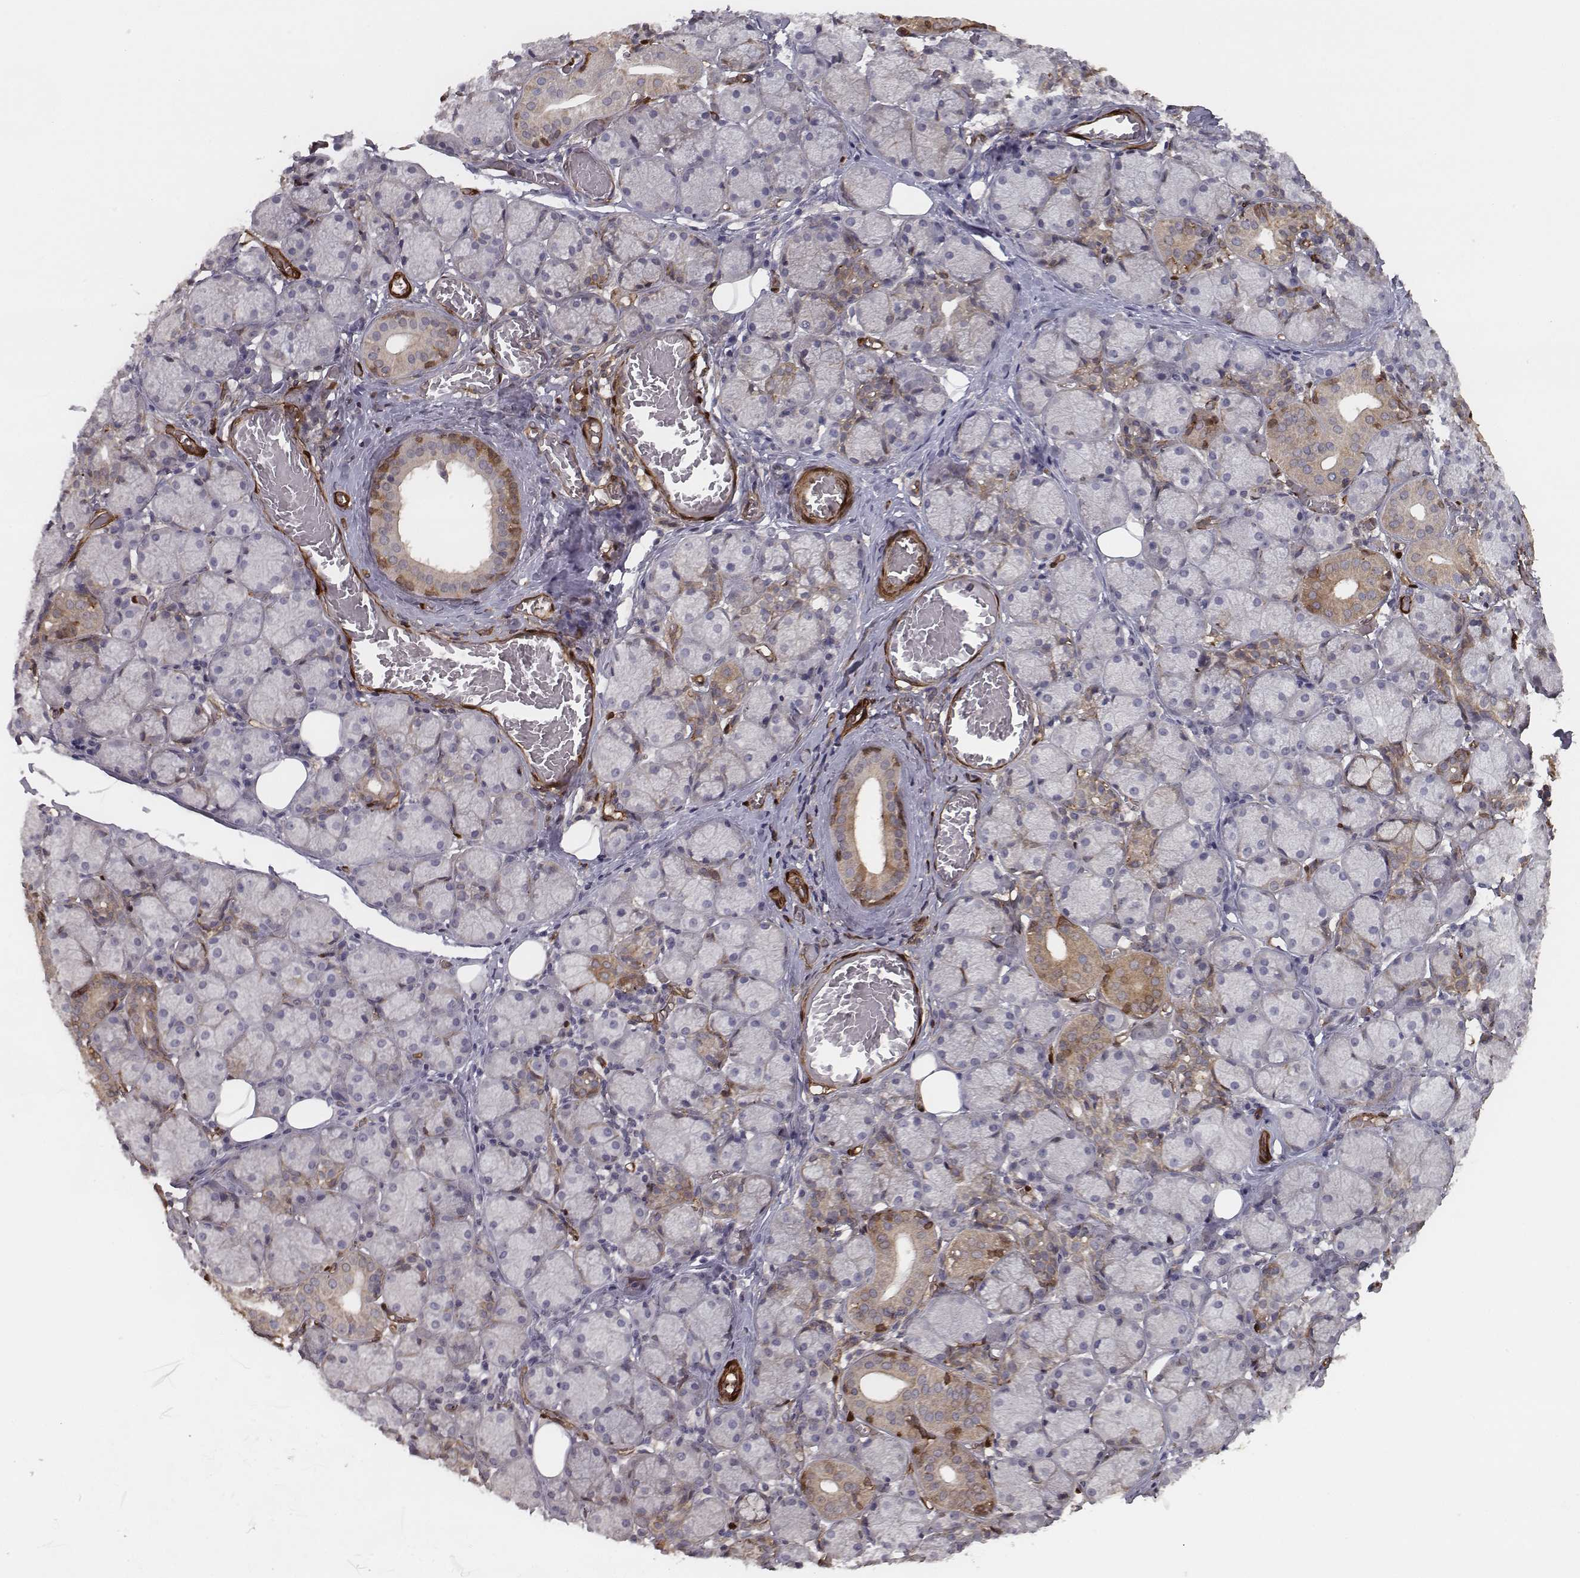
{"staining": {"intensity": "moderate", "quantity": "<25%", "location": "cytoplasmic/membranous"}, "tissue": "salivary gland", "cell_type": "Glandular cells", "image_type": "normal", "snomed": [{"axis": "morphology", "description": "Normal tissue, NOS"}, {"axis": "topography", "description": "Salivary gland"}, {"axis": "topography", "description": "Peripheral nerve tissue"}], "caption": "IHC micrograph of normal salivary gland stained for a protein (brown), which shows low levels of moderate cytoplasmic/membranous positivity in about <25% of glandular cells.", "gene": "ISYNA1", "patient": {"sex": "female", "age": 24}}